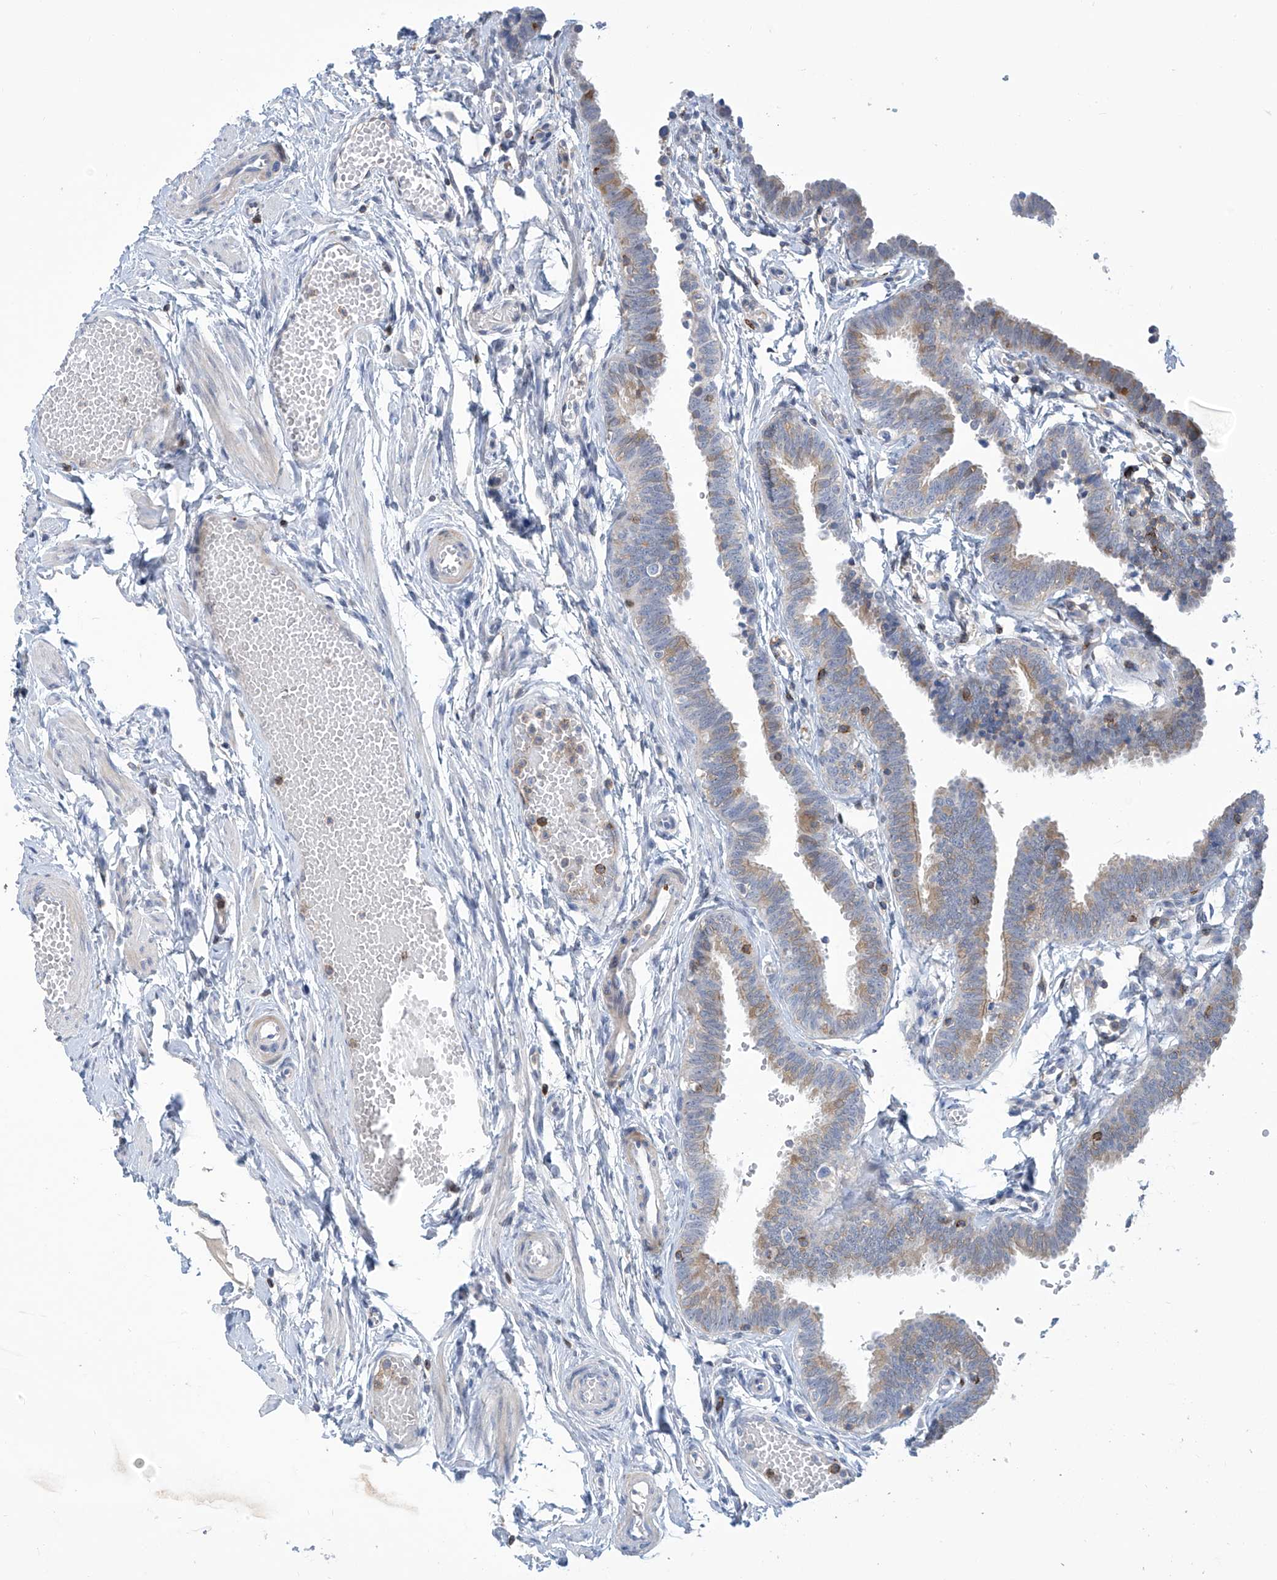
{"staining": {"intensity": "weak", "quantity": "25%-75%", "location": "cytoplasmic/membranous"}, "tissue": "fallopian tube", "cell_type": "Glandular cells", "image_type": "normal", "snomed": [{"axis": "morphology", "description": "Normal tissue, NOS"}, {"axis": "topography", "description": "Fallopian tube"}, {"axis": "topography", "description": "Ovary"}], "caption": "Unremarkable fallopian tube demonstrates weak cytoplasmic/membranous expression in approximately 25%-75% of glandular cells, visualized by immunohistochemistry. Using DAB (3,3'-diaminobenzidine) (brown) and hematoxylin (blue) stains, captured at high magnification using brightfield microscopy.", "gene": "IBA57", "patient": {"sex": "female", "age": 23}}